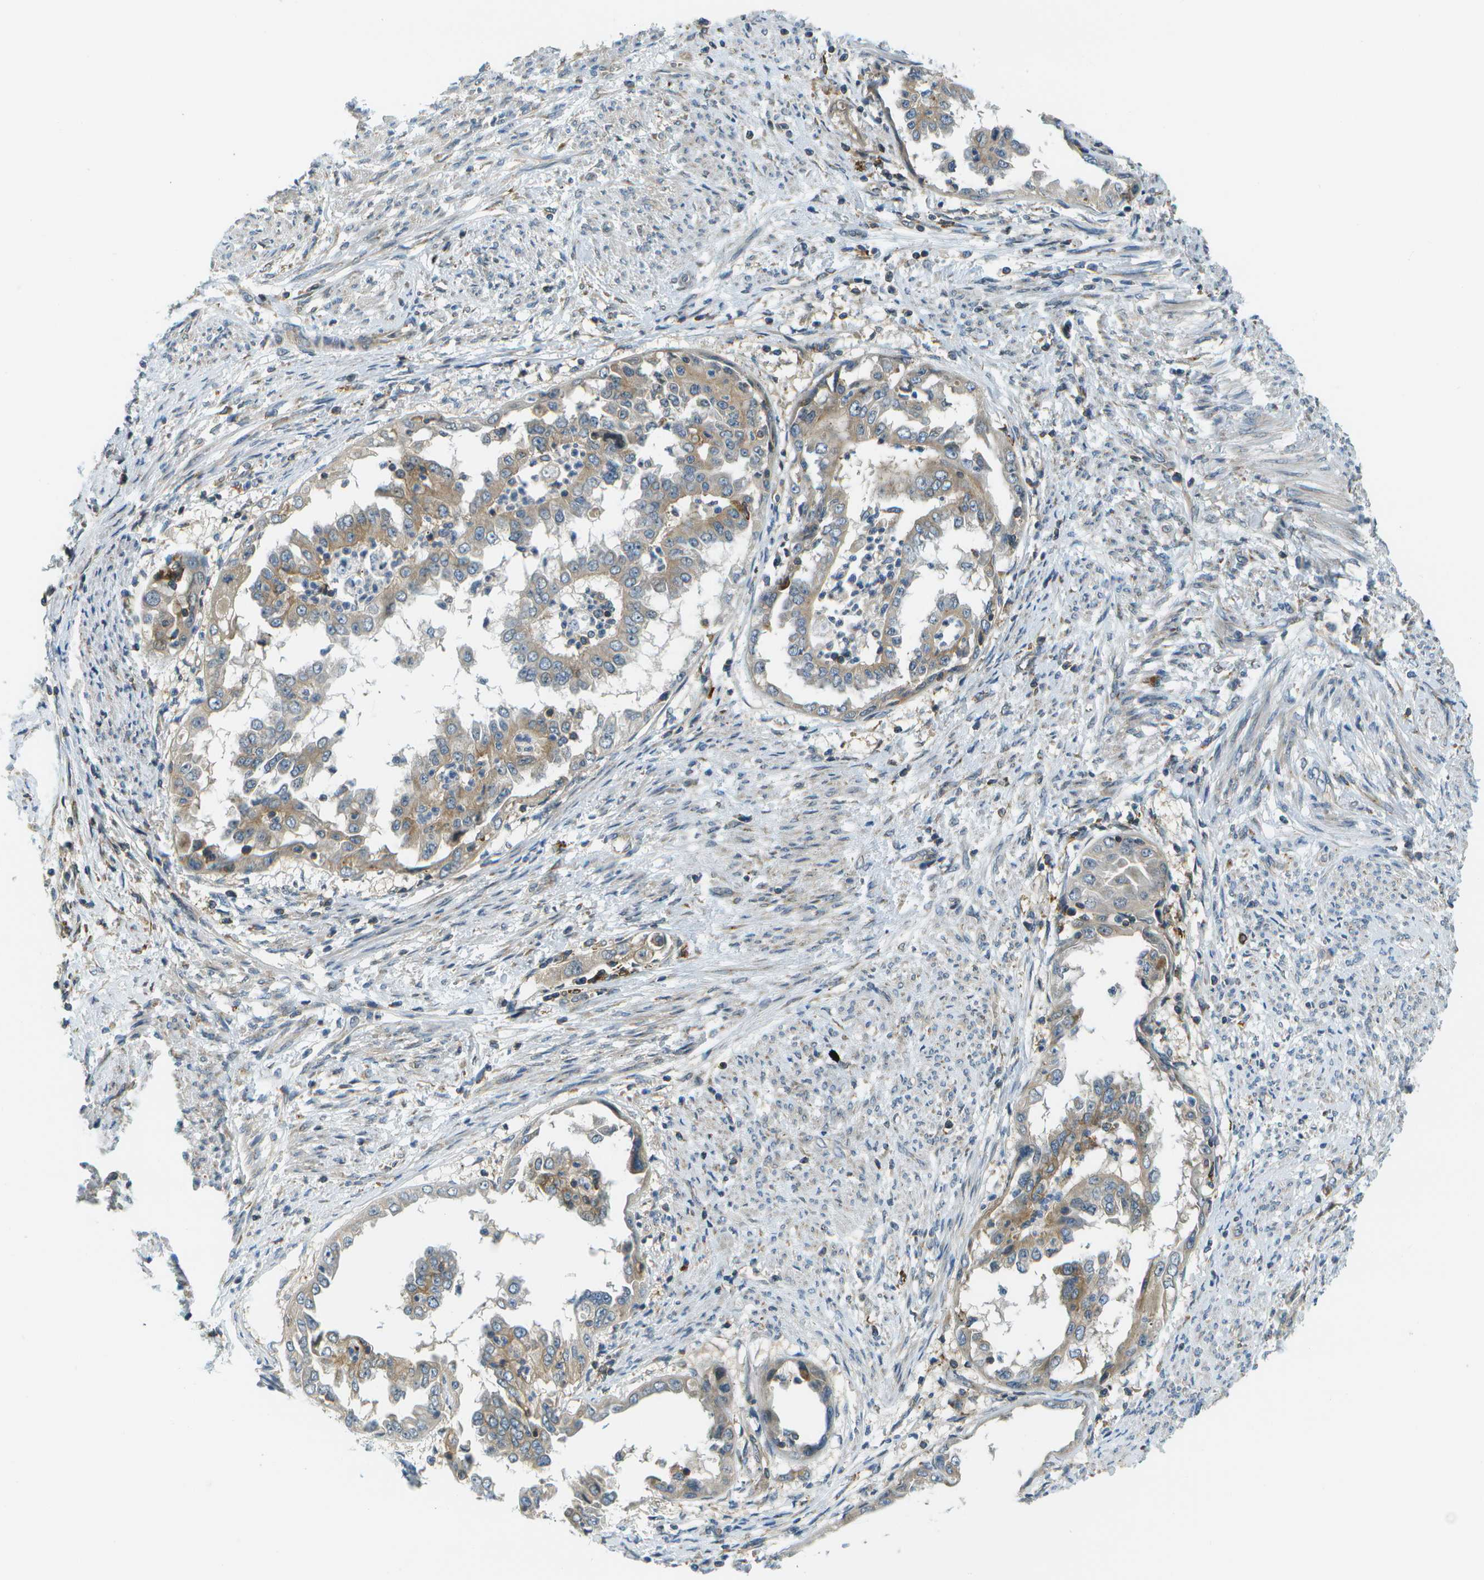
{"staining": {"intensity": "weak", "quantity": "25%-75%", "location": "cytoplasmic/membranous"}, "tissue": "endometrial cancer", "cell_type": "Tumor cells", "image_type": "cancer", "snomed": [{"axis": "morphology", "description": "Adenocarcinoma, NOS"}, {"axis": "topography", "description": "Endometrium"}], "caption": "An immunohistochemistry photomicrograph of tumor tissue is shown. Protein staining in brown shows weak cytoplasmic/membranous positivity in adenocarcinoma (endometrial) within tumor cells.", "gene": "CTIF", "patient": {"sex": "female", "age": 85}}